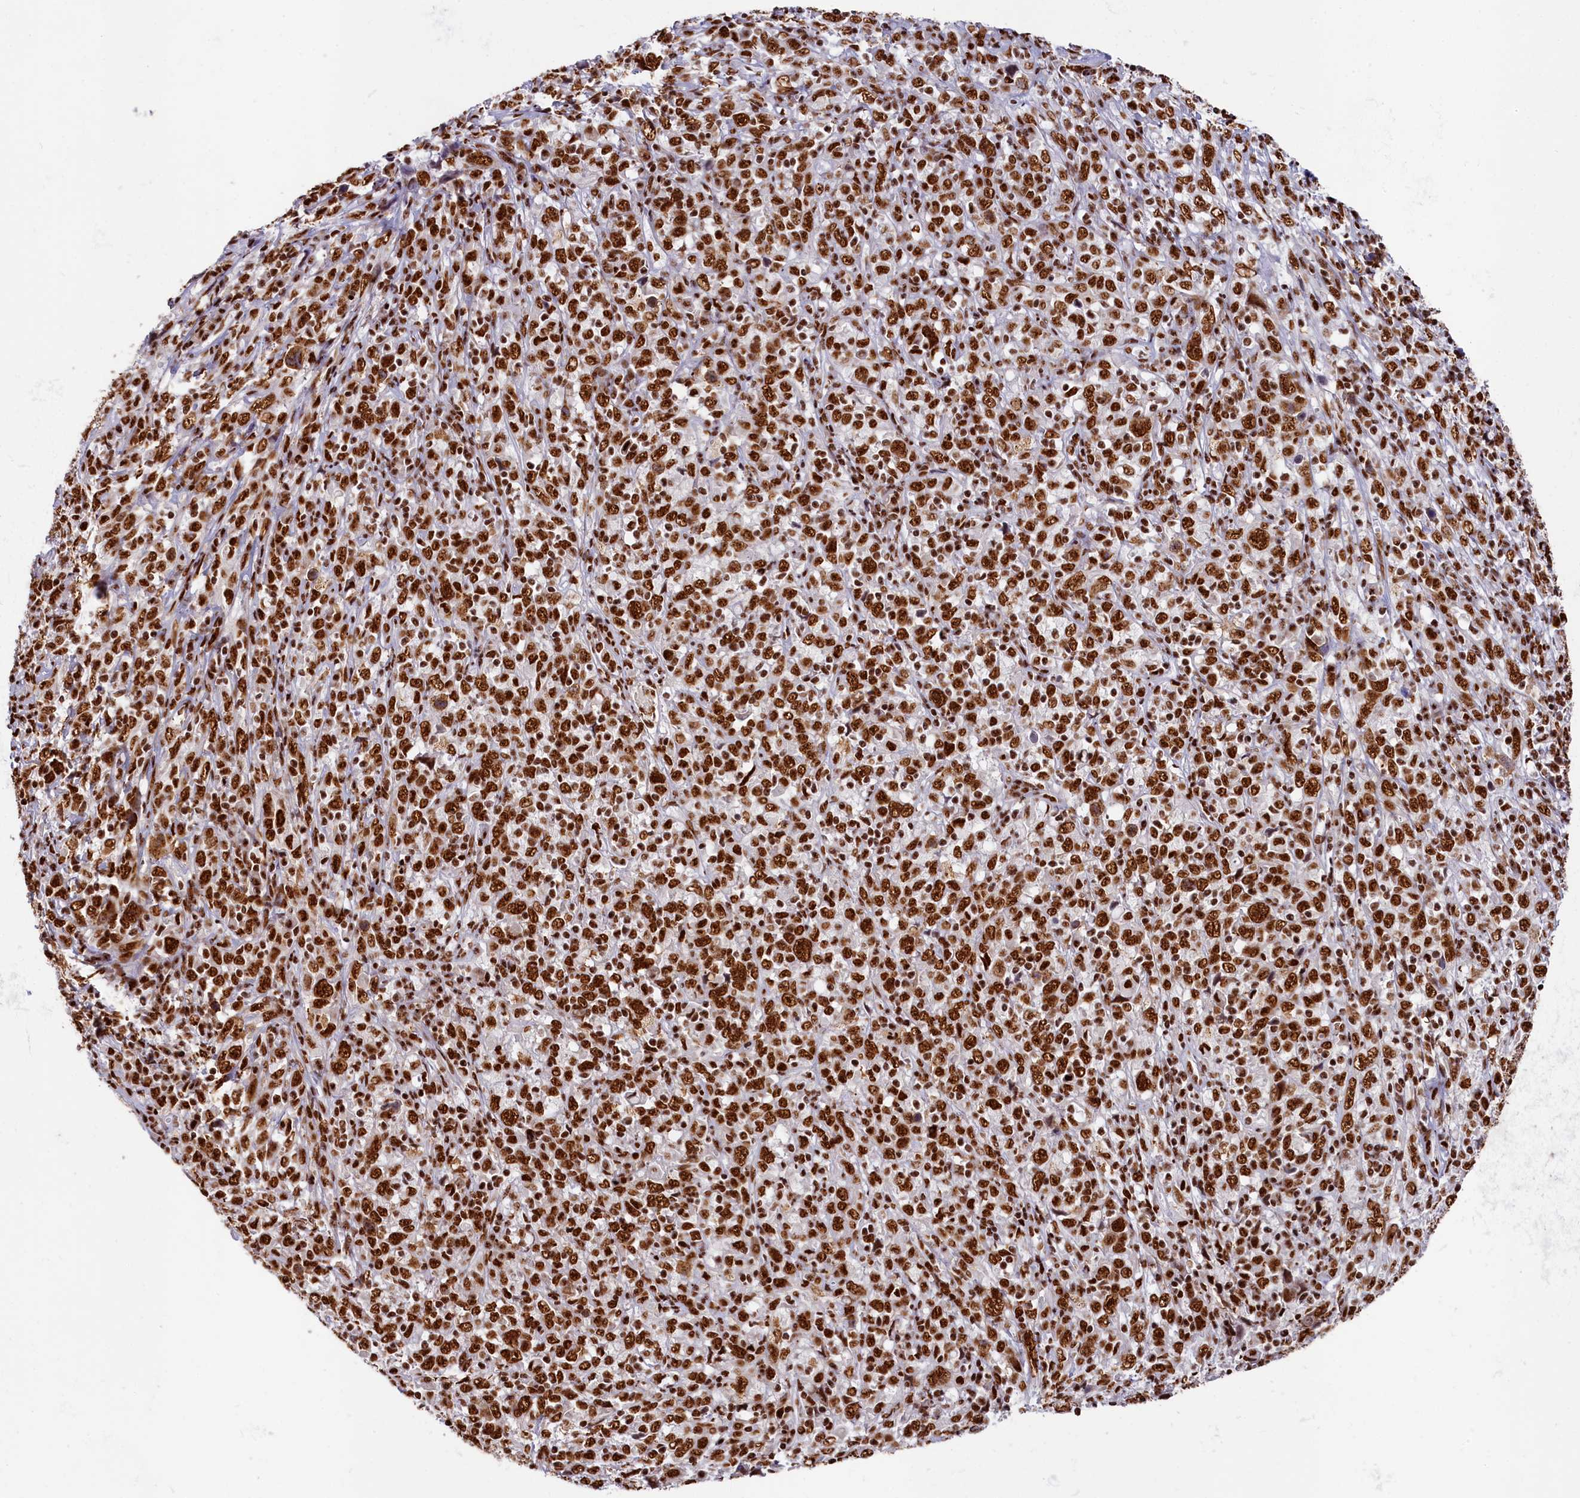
{"staining": {"intensity": "strong", "quantity": ">75%", "location": "nuclear"}, "tissue": "cervical cancer", "cell_type": "Tumor cells", "image_type": "cancer", "snomed": [{"axis": "morphology", "description": "Squamous cell carcinoma, NOS"}, {"axis": "topography", "description": "Cervix"}], "caption": "Immunohistochemical staining of human cervical cancer shows strong nuclear protein expression in approximately >75% of tumor cells.", "gene": "SNRNP70", "patient": {"sex": "female", "age": 46}}